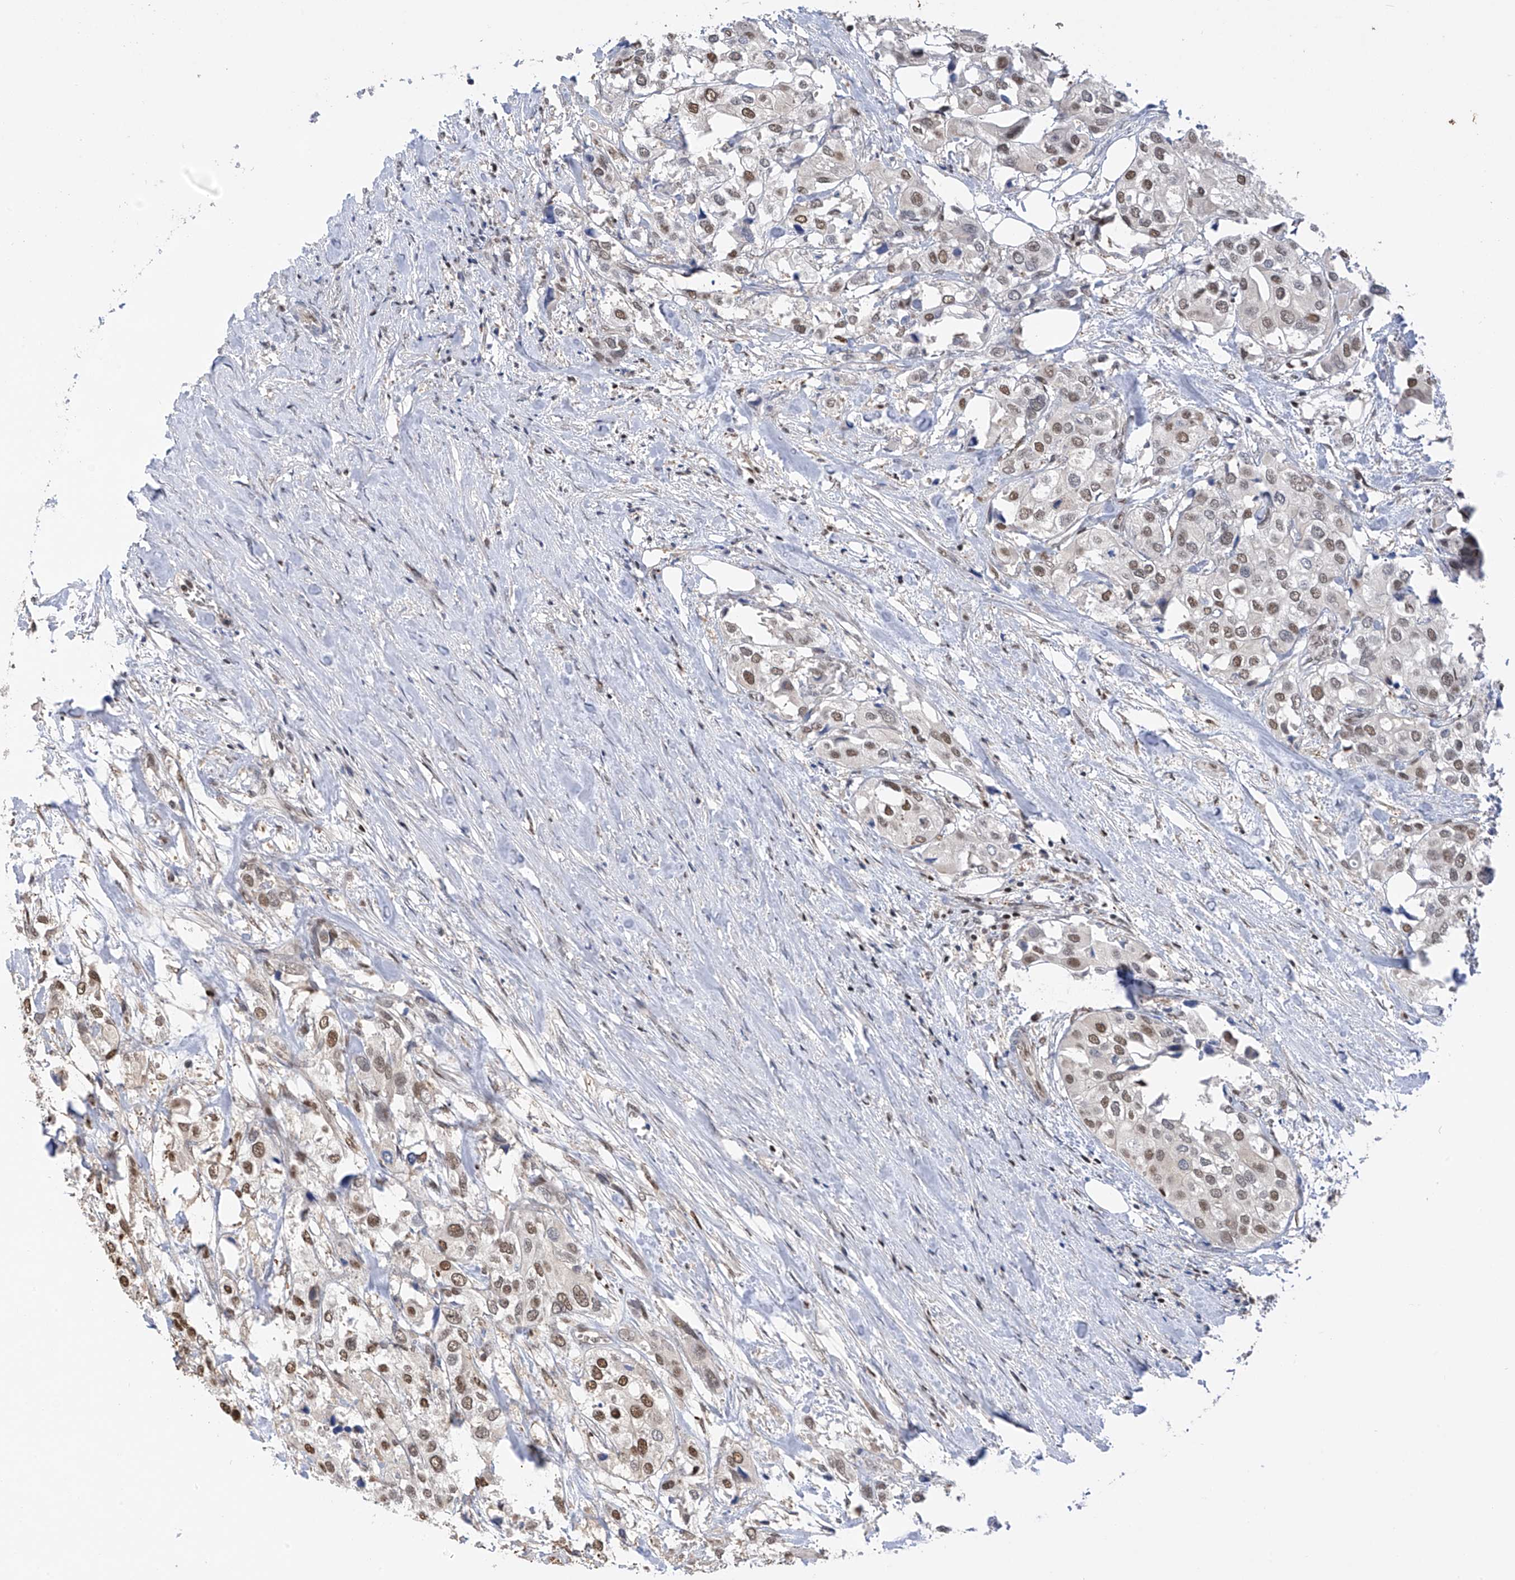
{"staining": {"intensity": "moderate", "quantity": "25%-75%", "location": "nuclear"}, "tissue": "urothelial cancer", "cell_type": "Tumor cells", "image_type": "cancer", "snomed": [{"axis": "morphology", "description": "Urothelial carcinoma, High grade"}, {"axis": "topography", "description": "Urinary bladder"}], "caption": "Protein staining of high-grade urothelial carcinoma tissue exhibits moderate nuclear positivity in about 25%-75% of tumor cells.", "gene": "PMM1", "patient": {"sex": "male", "age": 64}}